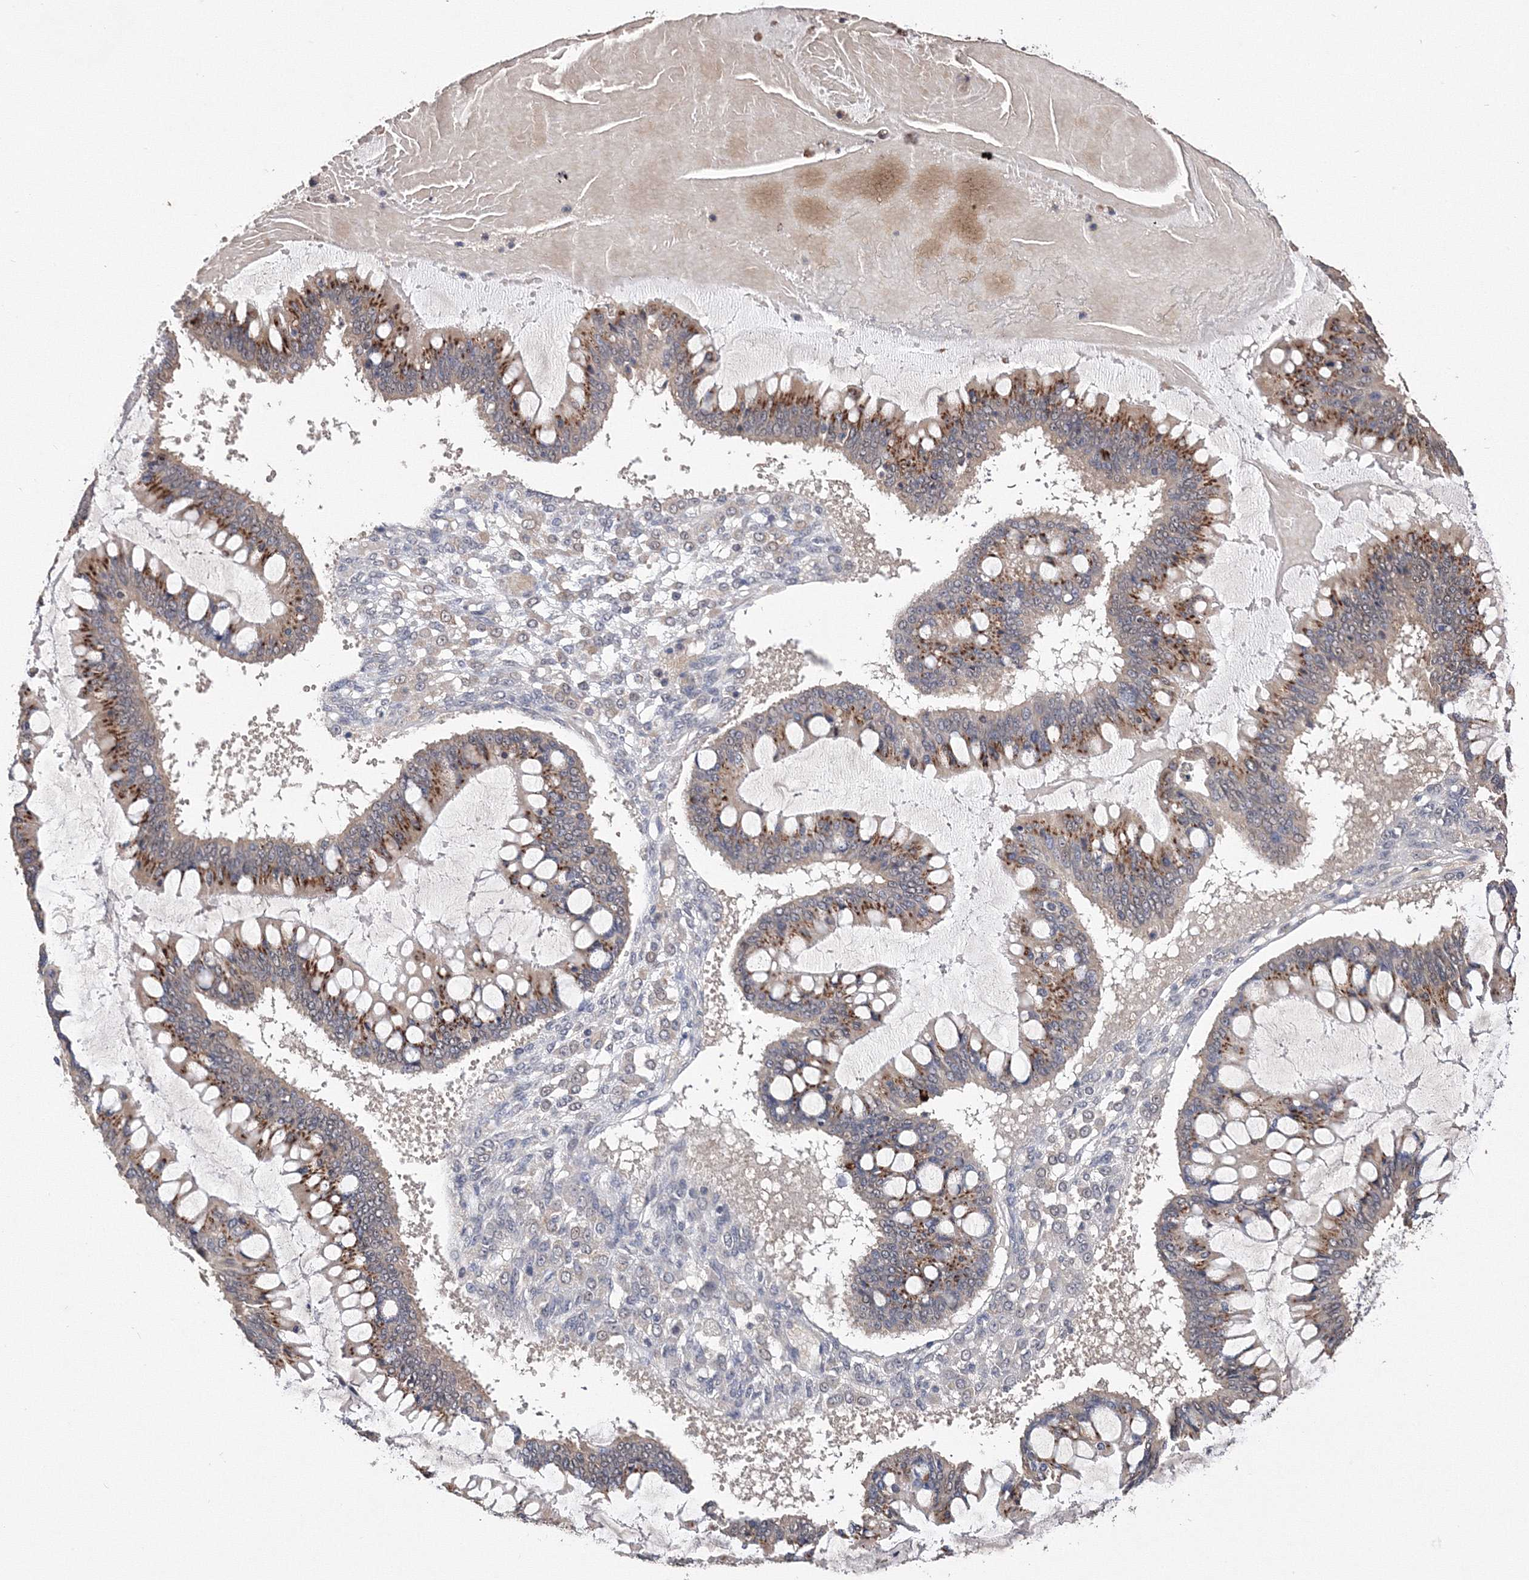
{"staining": {"intensity": "moderate", "quantity": ">75%", "location": "cytoplasmic/membranous"}, "tissue": "ovarian cancer", "cell_type": "Tumor cells", "image_type": "cancer", "snomed": [{"axis": "morphology", "description": "Cystadenocarcinoma, mucinous, NOS"}, {"axis": "topography", "description": "Ovary"}], "caption": "Protein expression analysis of human mucinous cystadenocarcinoma (ovarian) reveals moderate cytoplasmic/membranous staining in approximately >75% of tumor cells. The staining was performed using DAB (3,3'-diaminobenzidine) to visualize the protein expression in brown, while the nuclei were stained in blue with hematoxylin (Magnification: 20x).", "gene": "GPN1", "patient": {"sex": "female", "age": 73}}